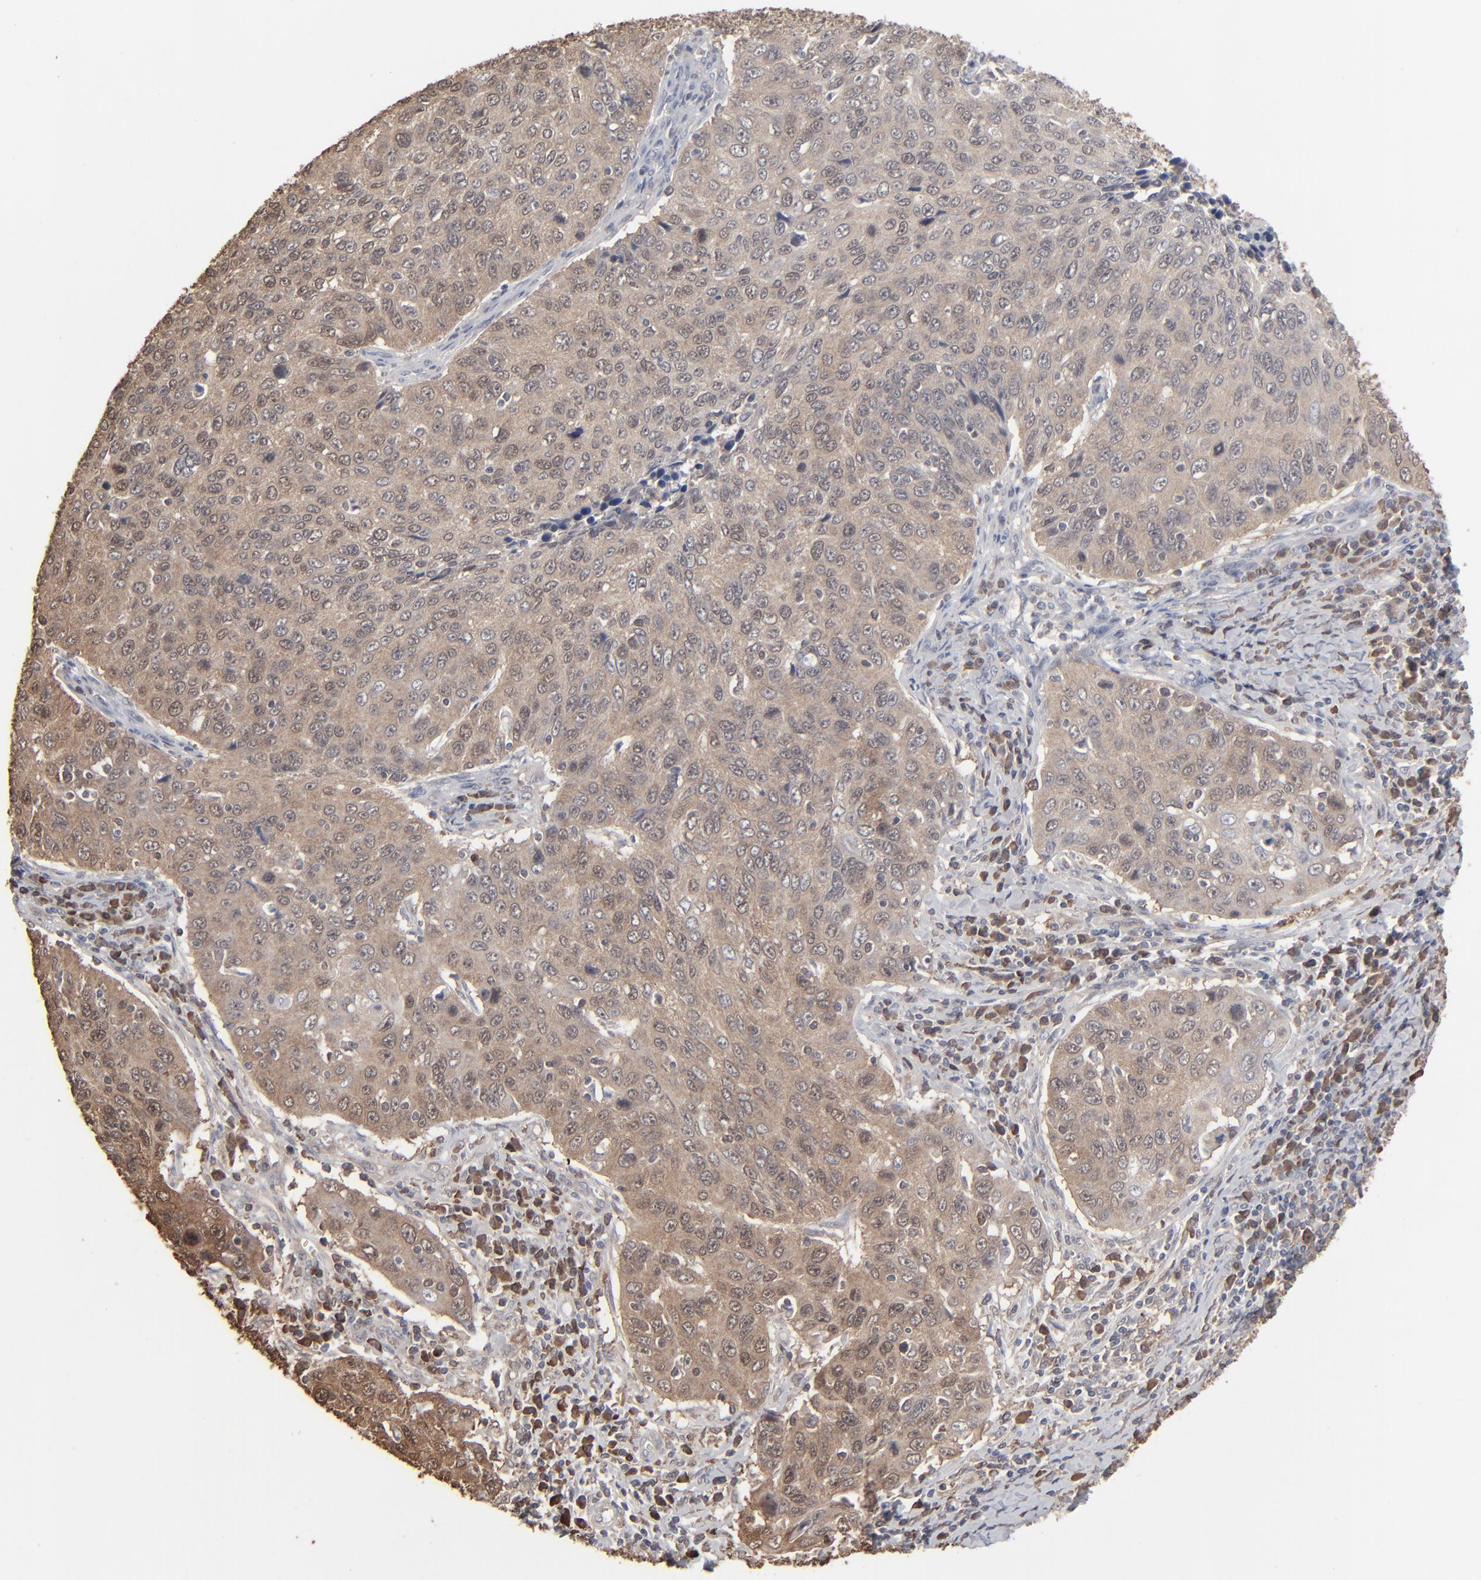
{"staining": {"intensity": "strong", "quantity": ">75%", "location": "cytoplasmic/membranous"}, "tissue": "cervical cancer", "cell_type": "Tumor cells", "image_type": "cancer", "snomed": [{"axis": "morphology", "description": "Squamous cell carcinoma, NOS"}, {"axis": "topography", "description": "Cervix"}], "caption": "Protein expression analysis of cervical cancer shows strong cytoplasmic/membranous positivity in about >75% of tumor cells. The protein of interest is shown in brown color, while the nuclei are stained blue.", "gene": "NME1-NME2", "patient": {"sex": "female", "age": 53}}